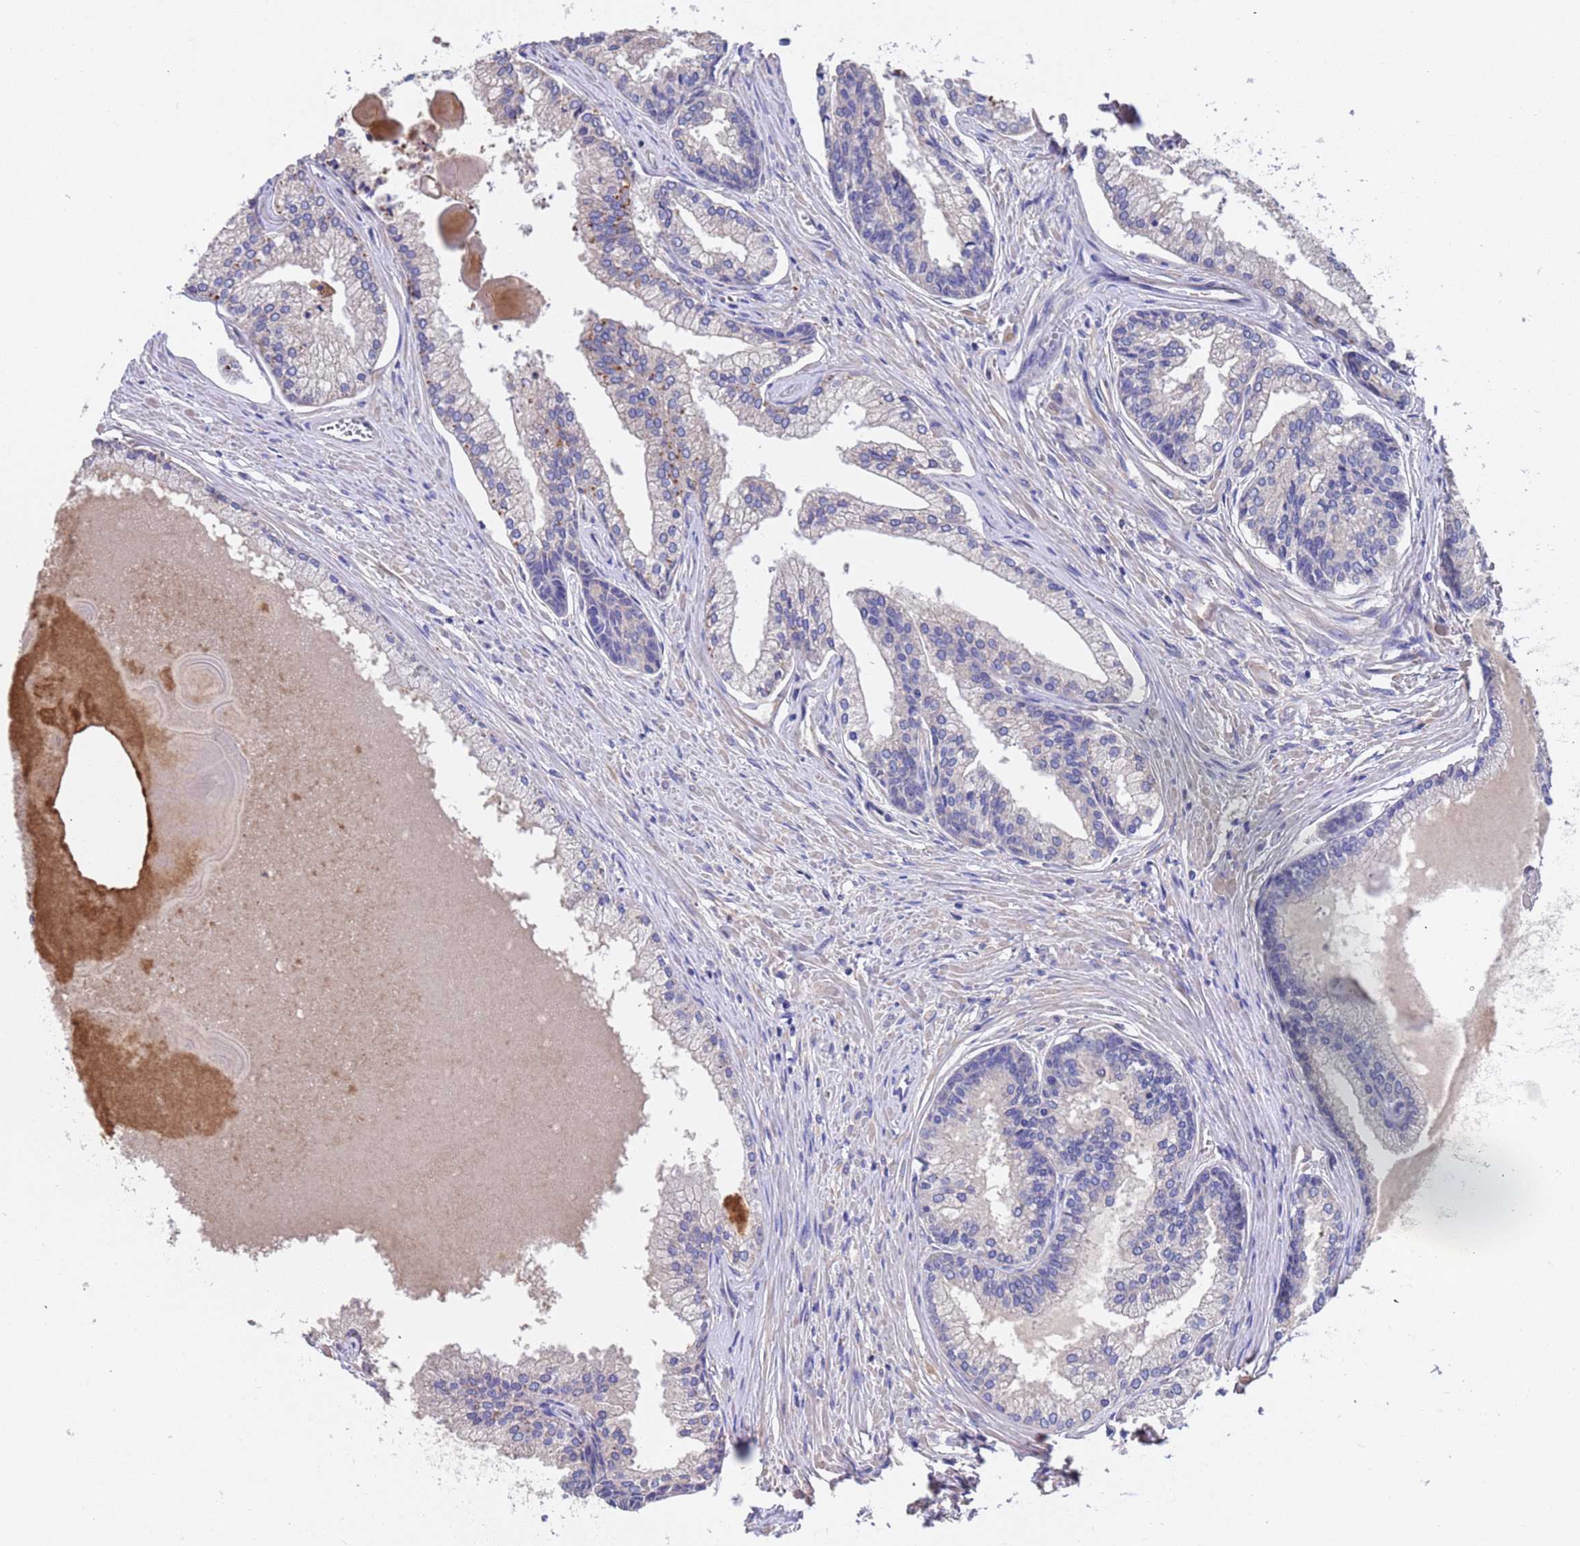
{"staining": {"intensity": "moderate", "quantity": "<25%", "location": "cytoplasmic/membranous"}, "tissue": "prostate cancer", "cell_type": "Tumor cells", "image_type": "cancer", "snomed": [{"axis": "morphology", "description": "Adenocarcinoma, High grade"}, {"axis": "topography", "description": "Prostate"}], "caption": "Tumor cells exhibit low levels of moderate cytoplasmic/membranous positivity in approximately <25% of cells in human prostate cancer (adenocarcinoma (high-grade)).", "gene": "SRL", "patient": {"sex": "male", "age": 68}}